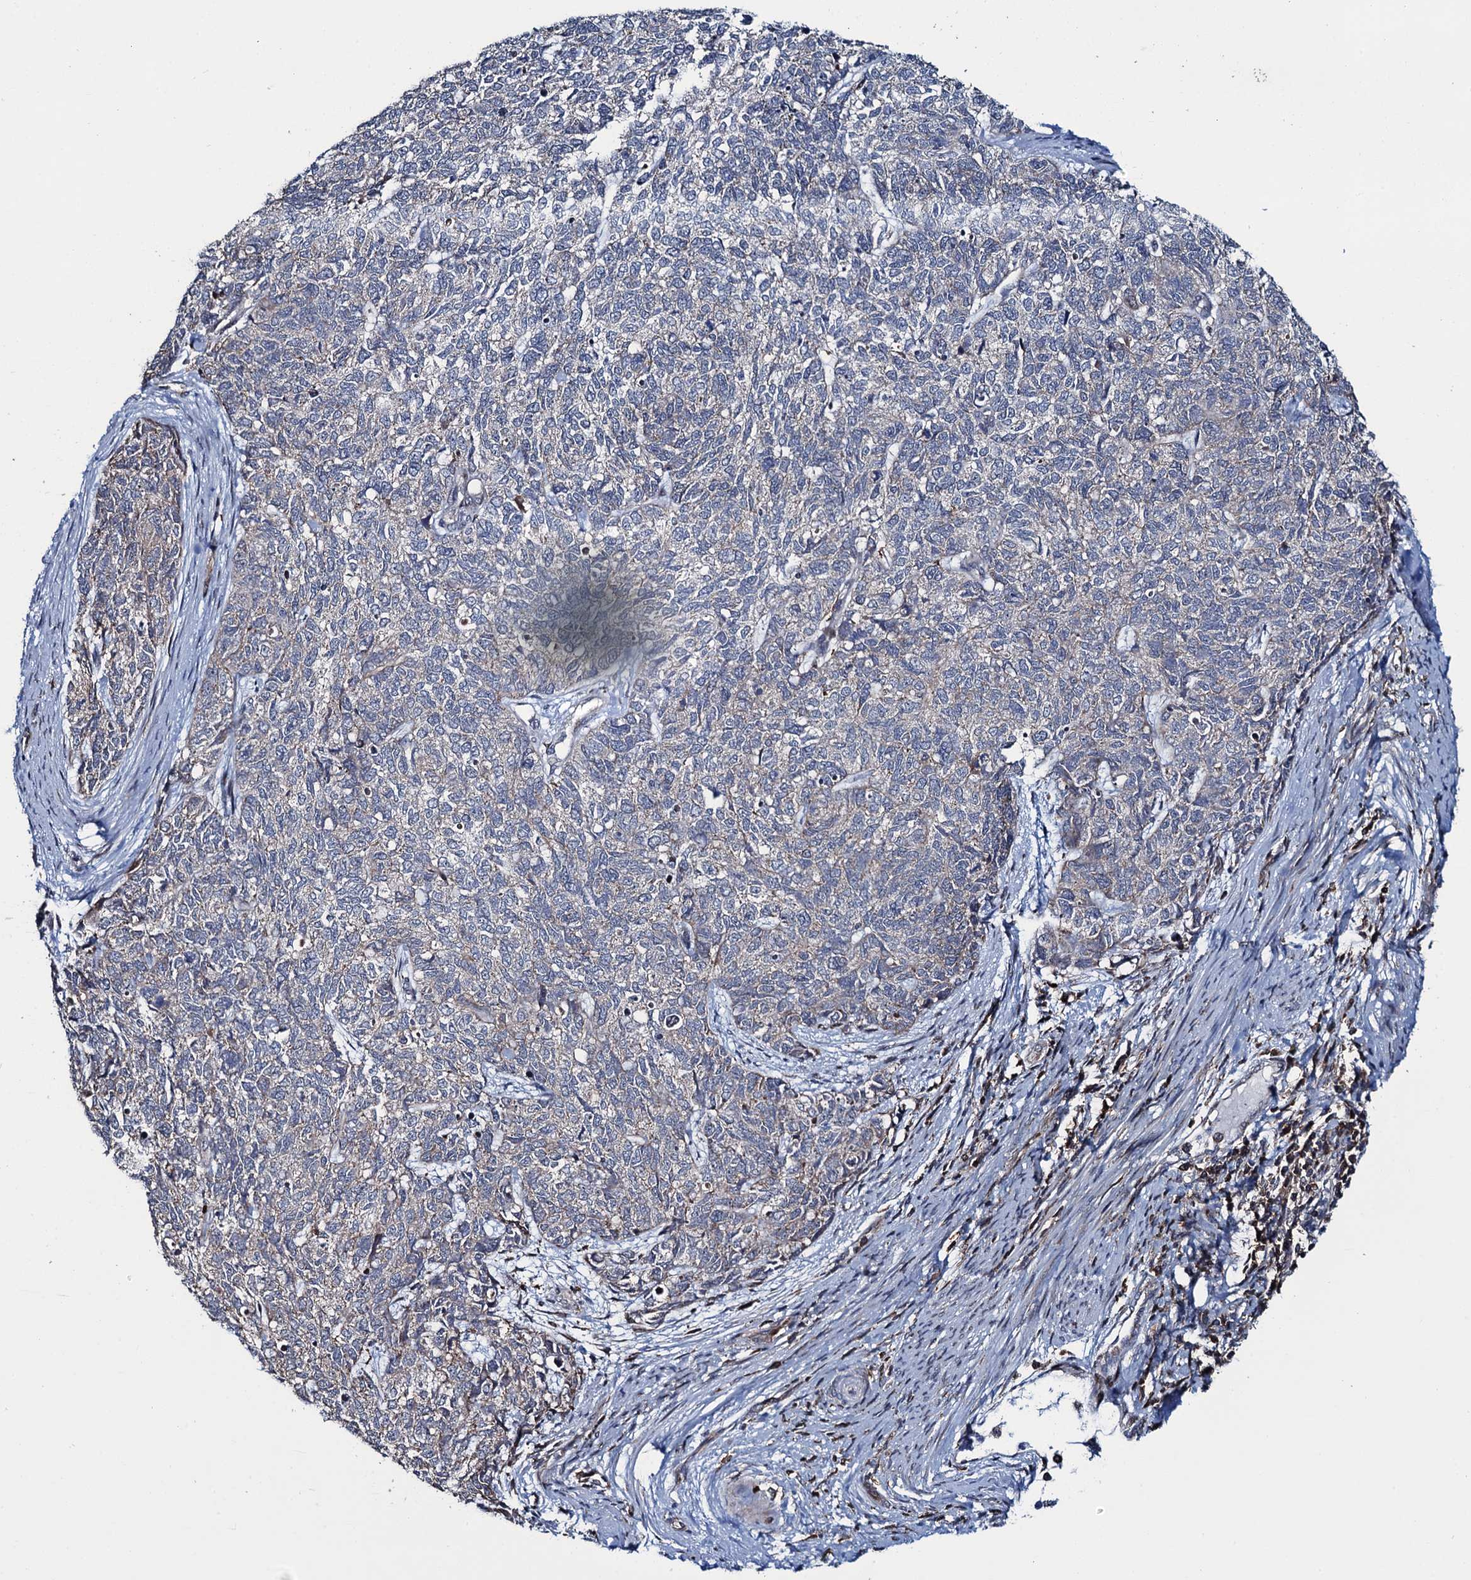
{"staining": {"intensity": "weak", "quantity": "<25%", "location": "cytoplasmic/membranous"}, "tissue": "cervical cancer", "cell_type": "Tumor cells", "image_type": "cancer", "snomed": [{"axis": "morphology", "description": "Squamous cell carcinoma, NOS"}, {"axis": "topography", "description": "Cervix"}], "caption": "The photomicrograph exhibits no staining of tumor cells in cervical cancer (squamous cell carcinoma). (DAB (3,3'-diaminobenzidine) immunohistochemistry, high magnification).", "gene": "CCDC102A", "patient": {"sex": "female", "age": 63}}